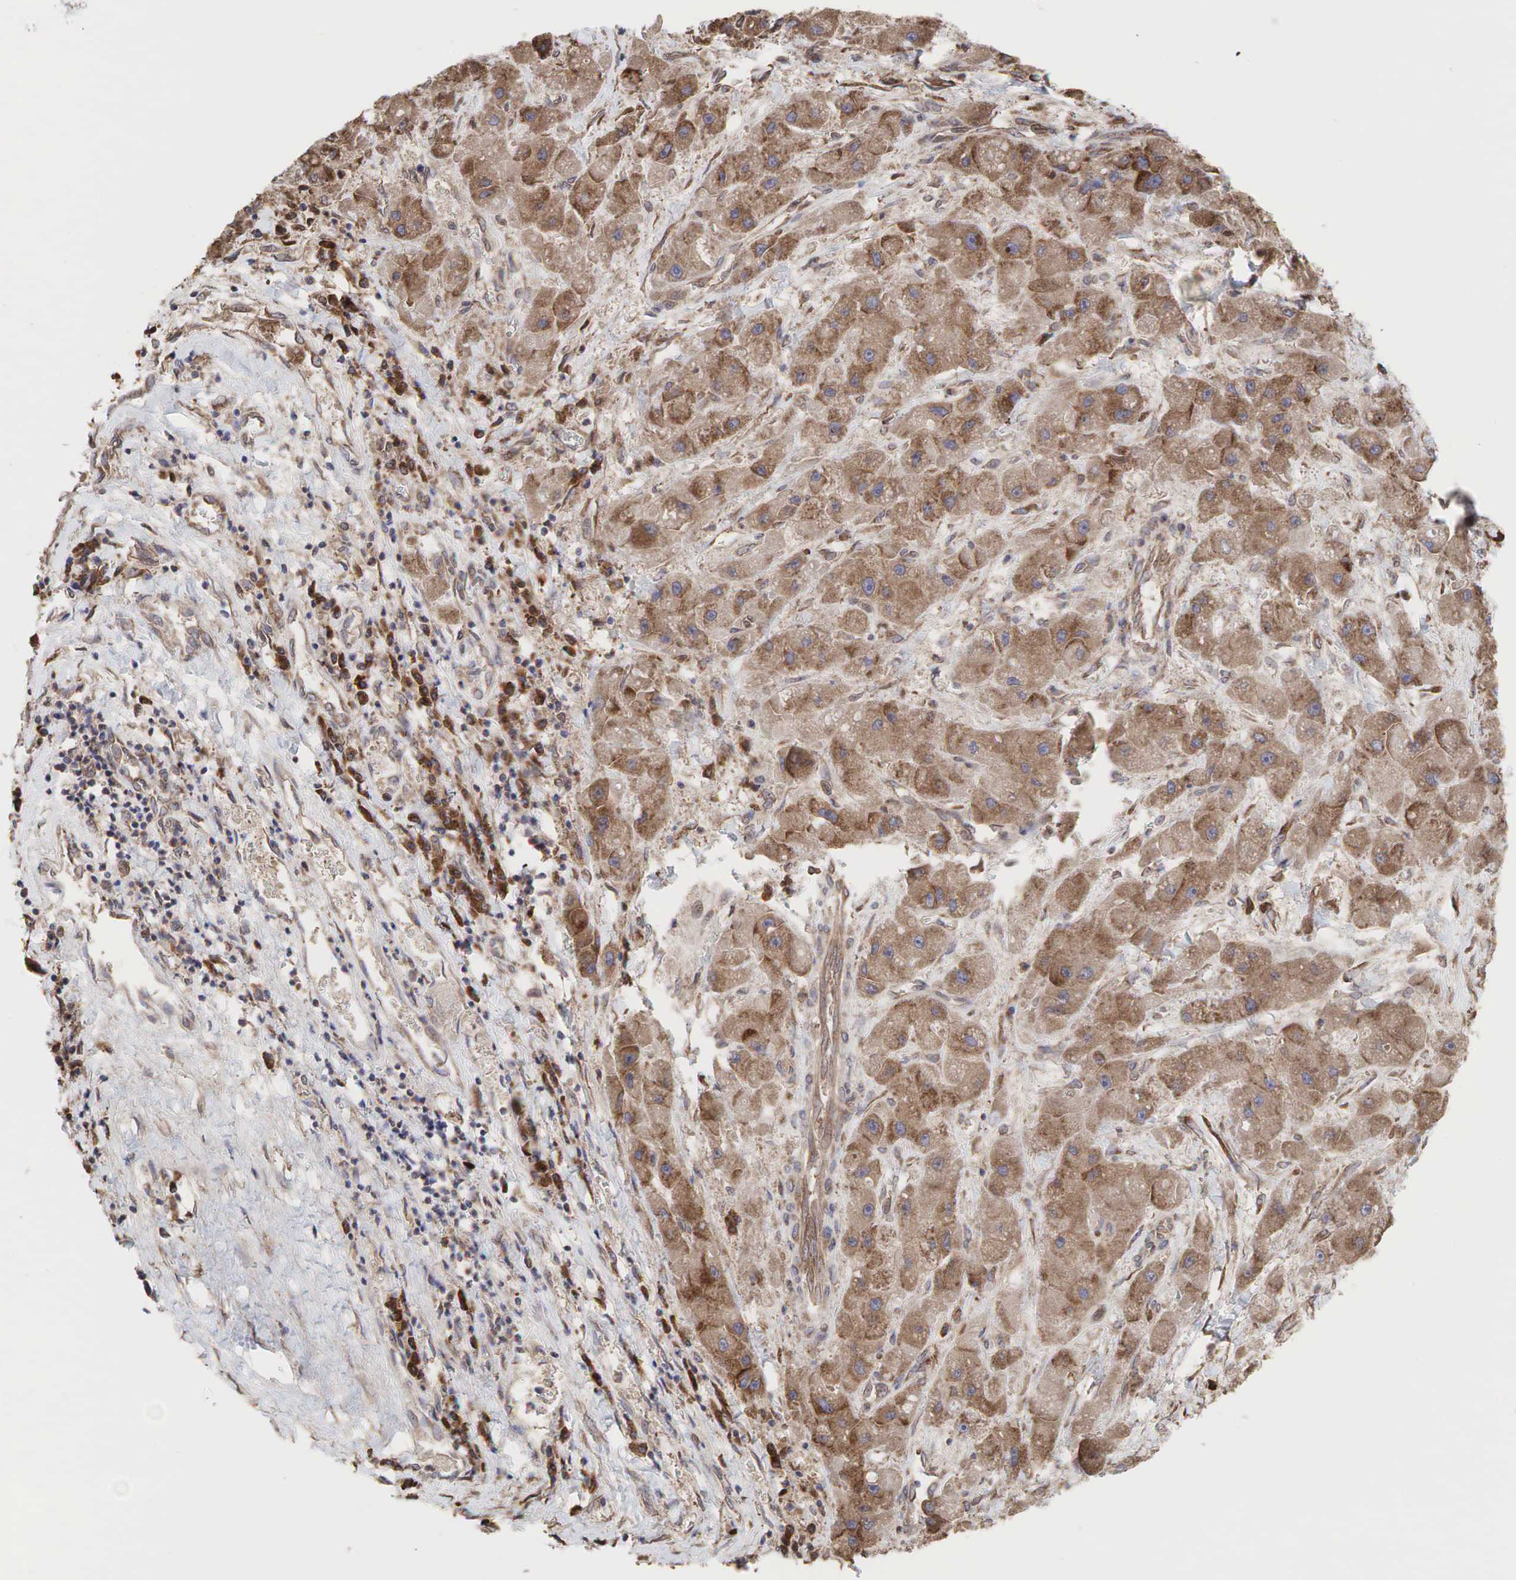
{"staining": {"intensity": "moderate", "quantity": ">75%", "location": "cytoplasmic/membranous"}, "tissue": "liver cancer", "cell_type": "Tumor cells", "image_type": "cancer", "snomed": [{"axis": "morphology", "description": "Carcinoma, Hepatocellular, NOS"}, {"axis": "topography", "description": "Liver"}], "caption": "This image displays immunohistochemistry staining of liver hepatocellular carcinoma, with medium moderate cytoplasmic/membranous staining in about >75% of tumor cells.", "gene": "PABPC5", "patient": {"sex": "male", "age": 24}}